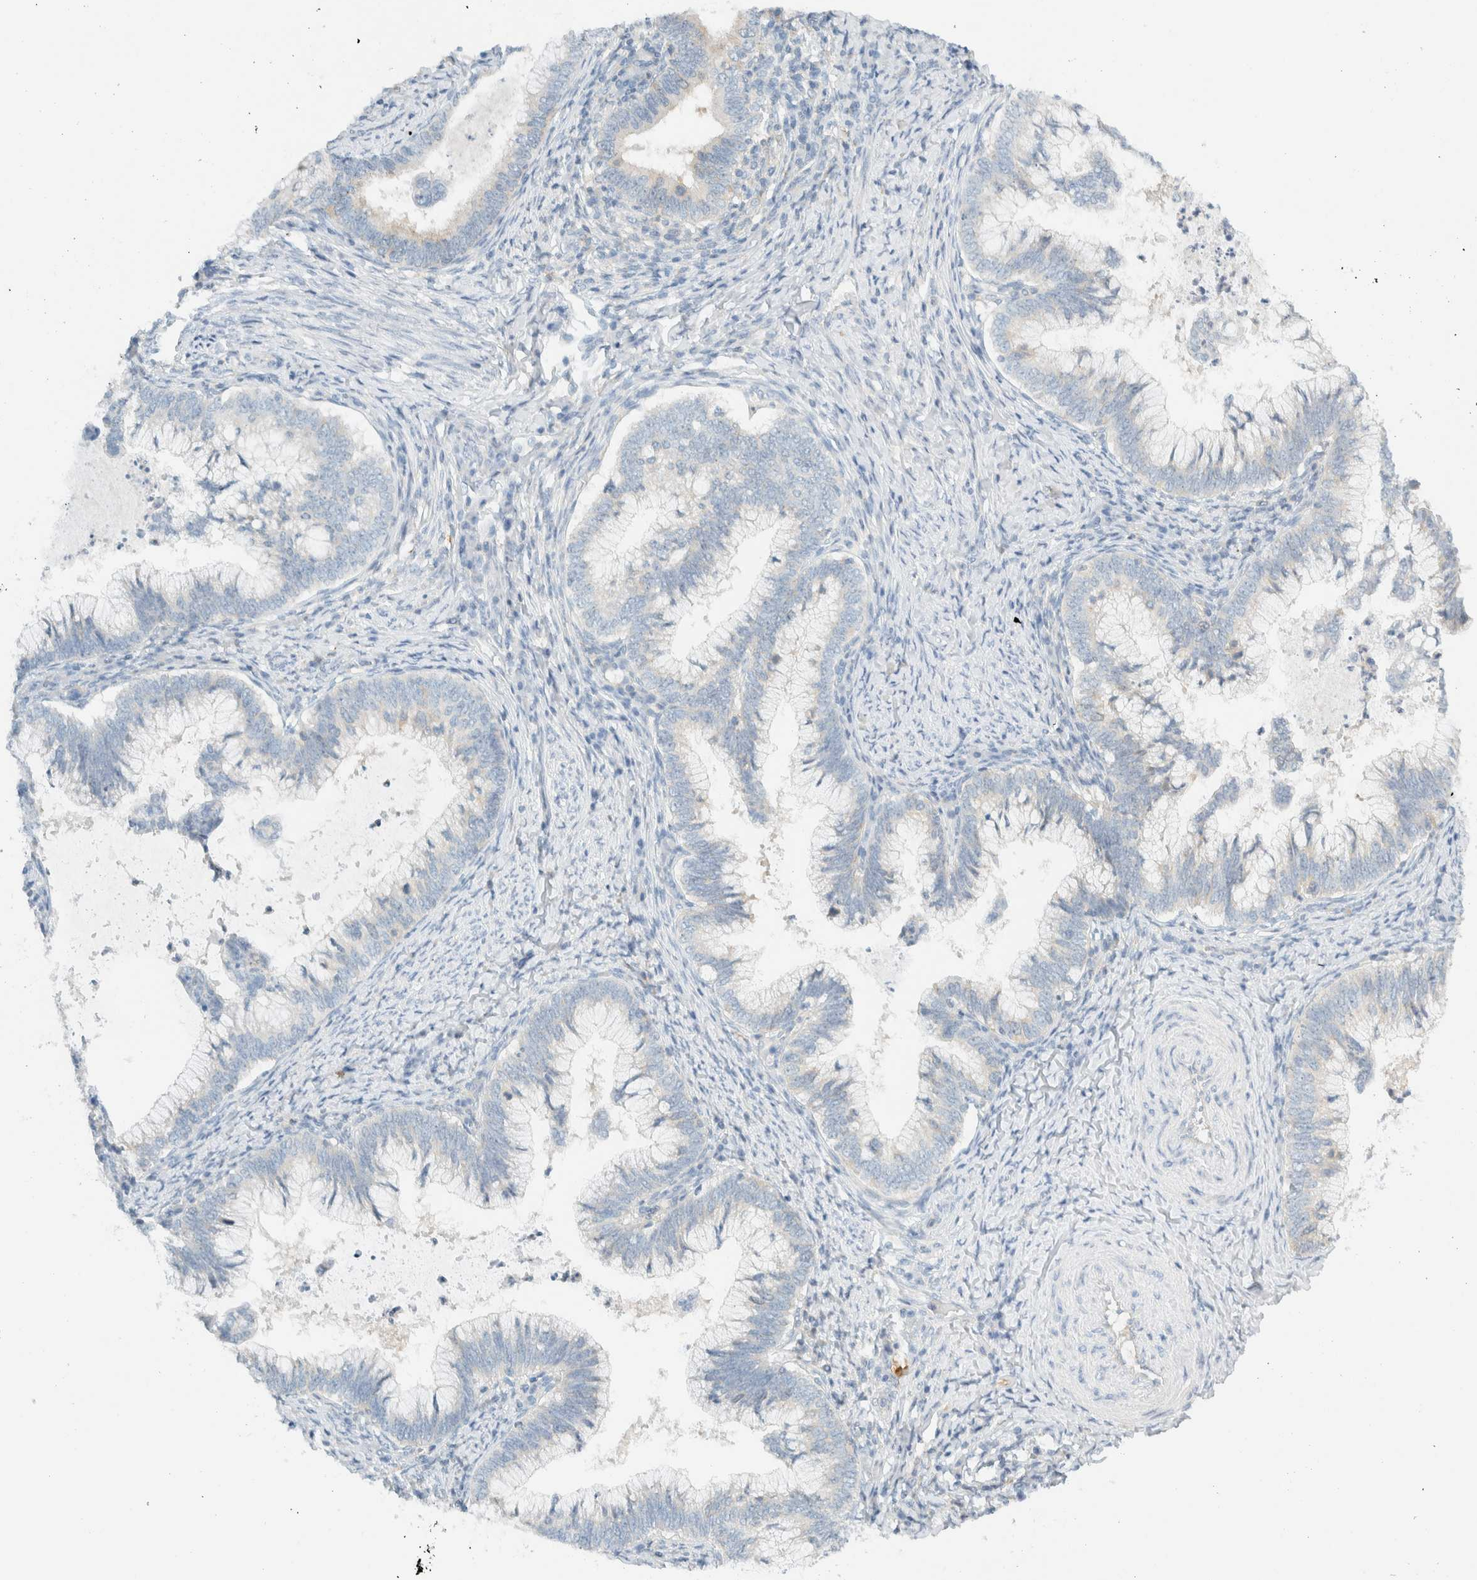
{"staining": {"intensity": "negative", "quantity": "none", "location": "none"}, "tissue": "cervical cancer", "cell_type": "Tumor cells", "image_type": "cancer", "snomed": [{"axis": "morphology", "description": "Adenocarcinoma, NOS"}, {"axis": "topography", "description": "Cervix"}], "caption": "This micrograph is of cervical cancer (adenocarcinoma) stained with immunohistochemistry (IHC) to label a protein in brown with the nuclei are counter-stained blue. There is no expression in tumor cells.", "gene": "NDE1", "patient": {"sex": "female", "age": 36}}